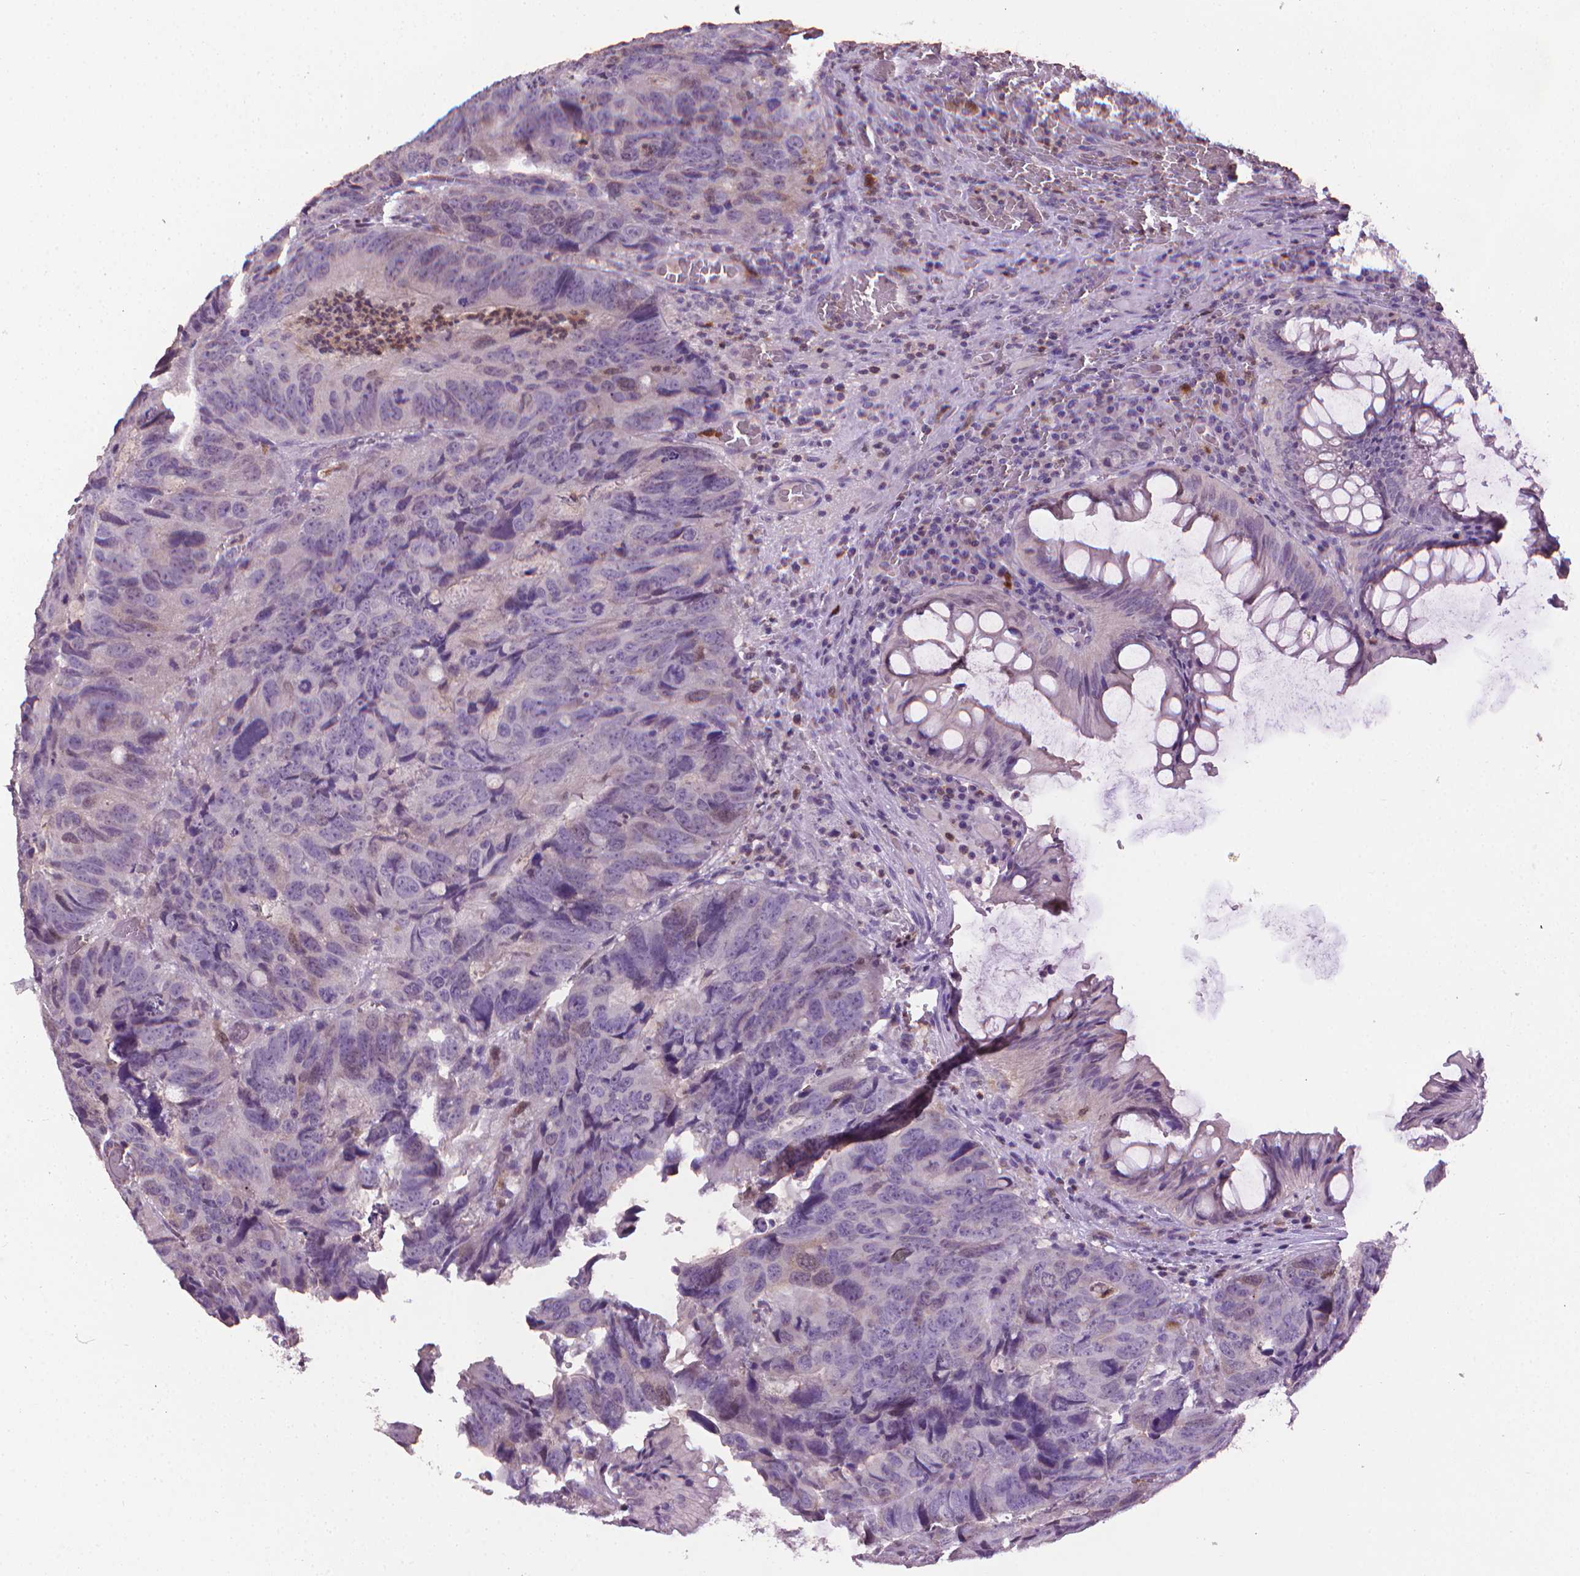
{"staining": {"intensity": "negative", "quantity": "none", "location": "none"}, "tissue": "colorectal cancer", "cell_type": "Tumor cells", "image_type": "cancer", "snomed": [{"axis": "morphology", "description": "Adenocarcinoma, NOS"}, {"axis": "topography", "description": "Colon"}], "caption": "This is a photomicrograph of immunohistochemistry (IHC) staining of adenocarcinoma (colorectal), which shows no staining in tumor cells. (DAB (3,3'-diaminobenzidine) IHC visualized using brightfield microscopy, high magnification).", "gene": "CDKN2D", "patient": {"sex": "male", "age": 79}}